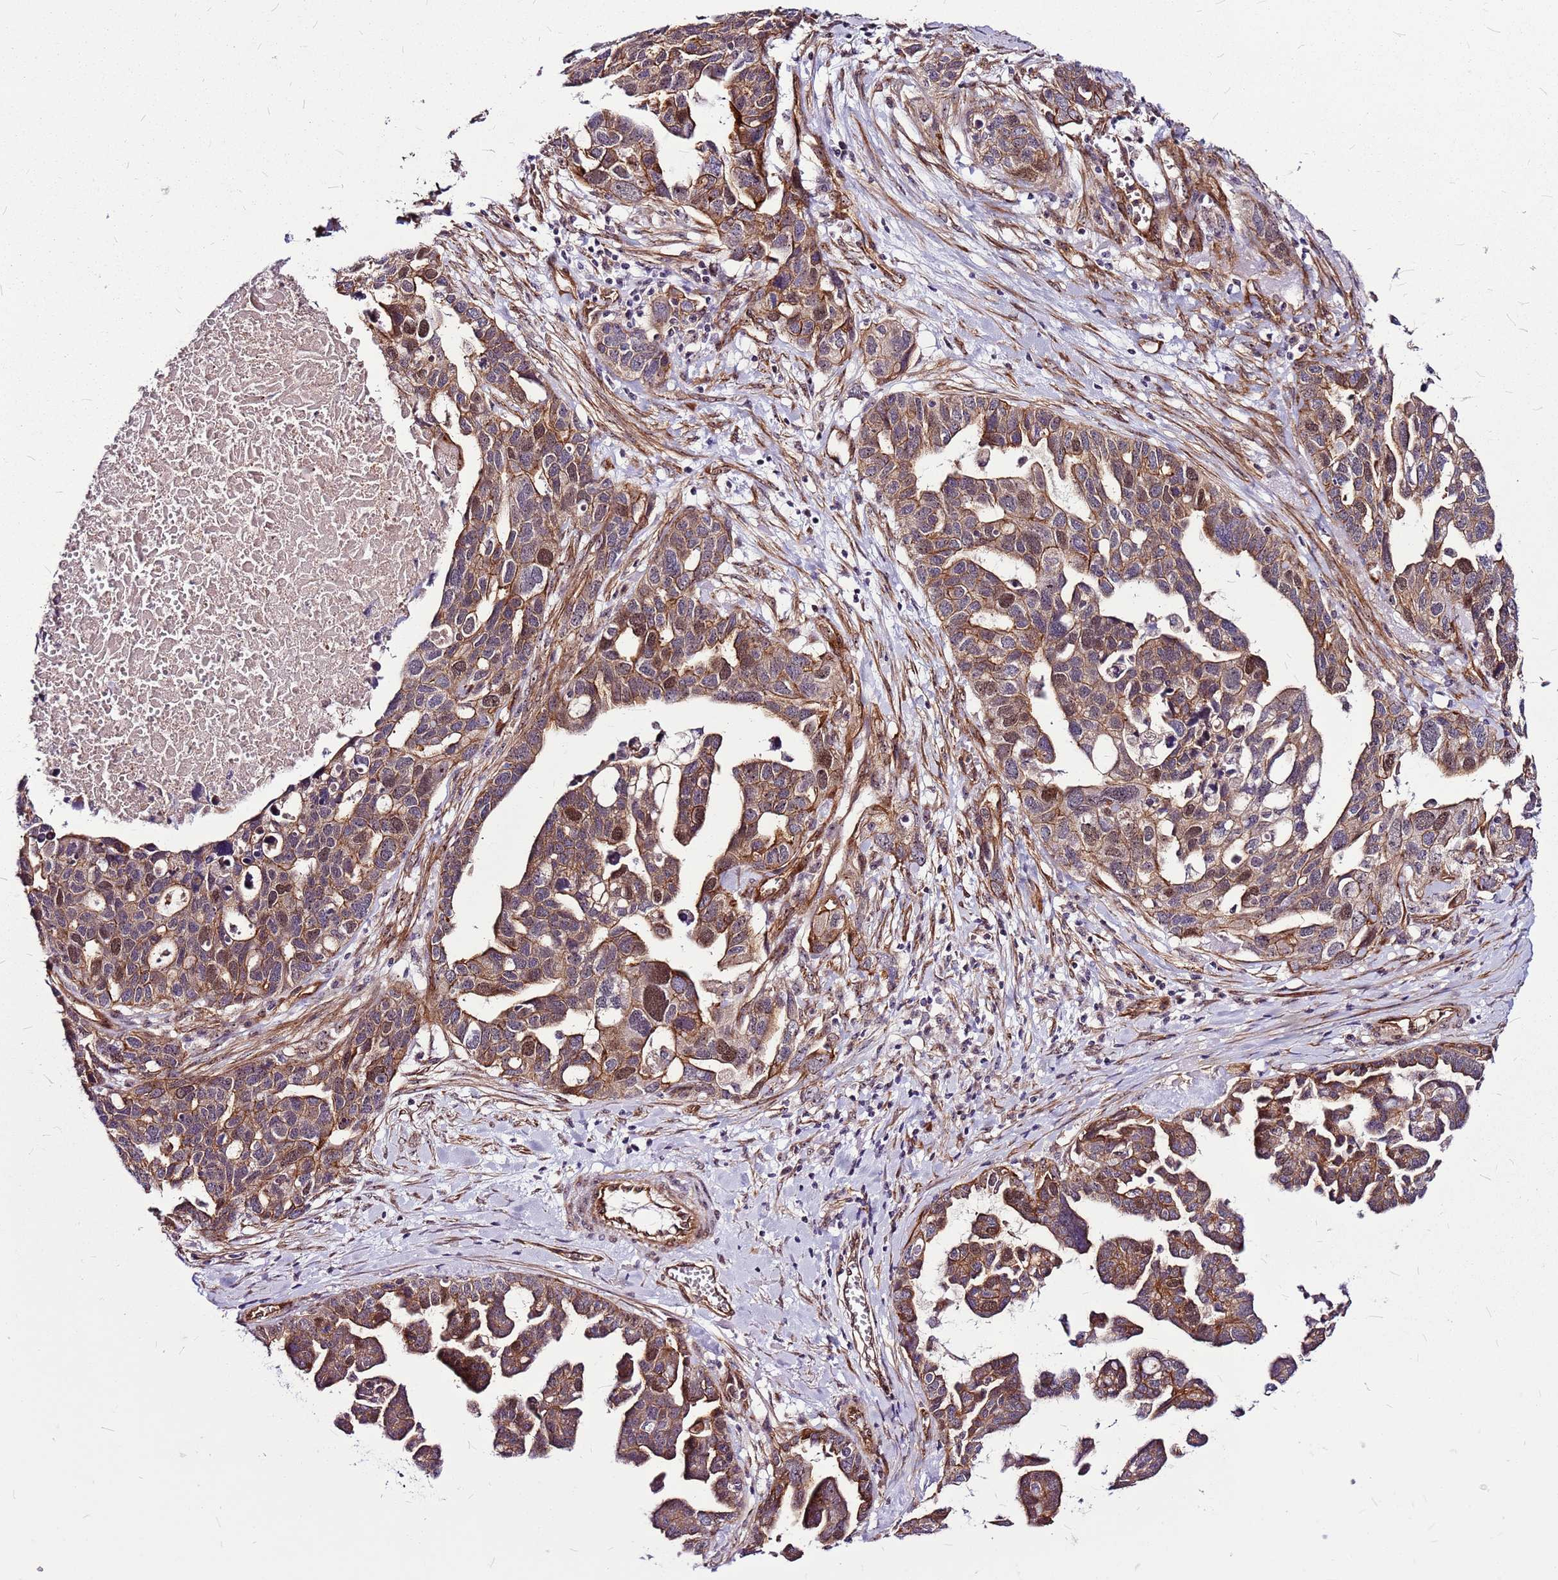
{"staining": {"intensity": "moderate", "quantity": ">75%", "location": "cytoplasmic/membranous,nuclear"}, "tissue": "ovarian cancer", "cell_type": "Tumor cells", "image_type": "cancer", "snomed": [{"axis": "morphology", "description": "Cystadenocarcinoma, serous, NOS"}, {"axis": "topography", "description": "Ovary"}], "caption": "A brown stain shows moderate cytoplasmic/membranous and nuclear staining of a protein in serous cystadenocarcinoma (ovarian) tumor cells.", "gene": "TOPAZ1", "patient": {"sex": "female", "age": 54}}